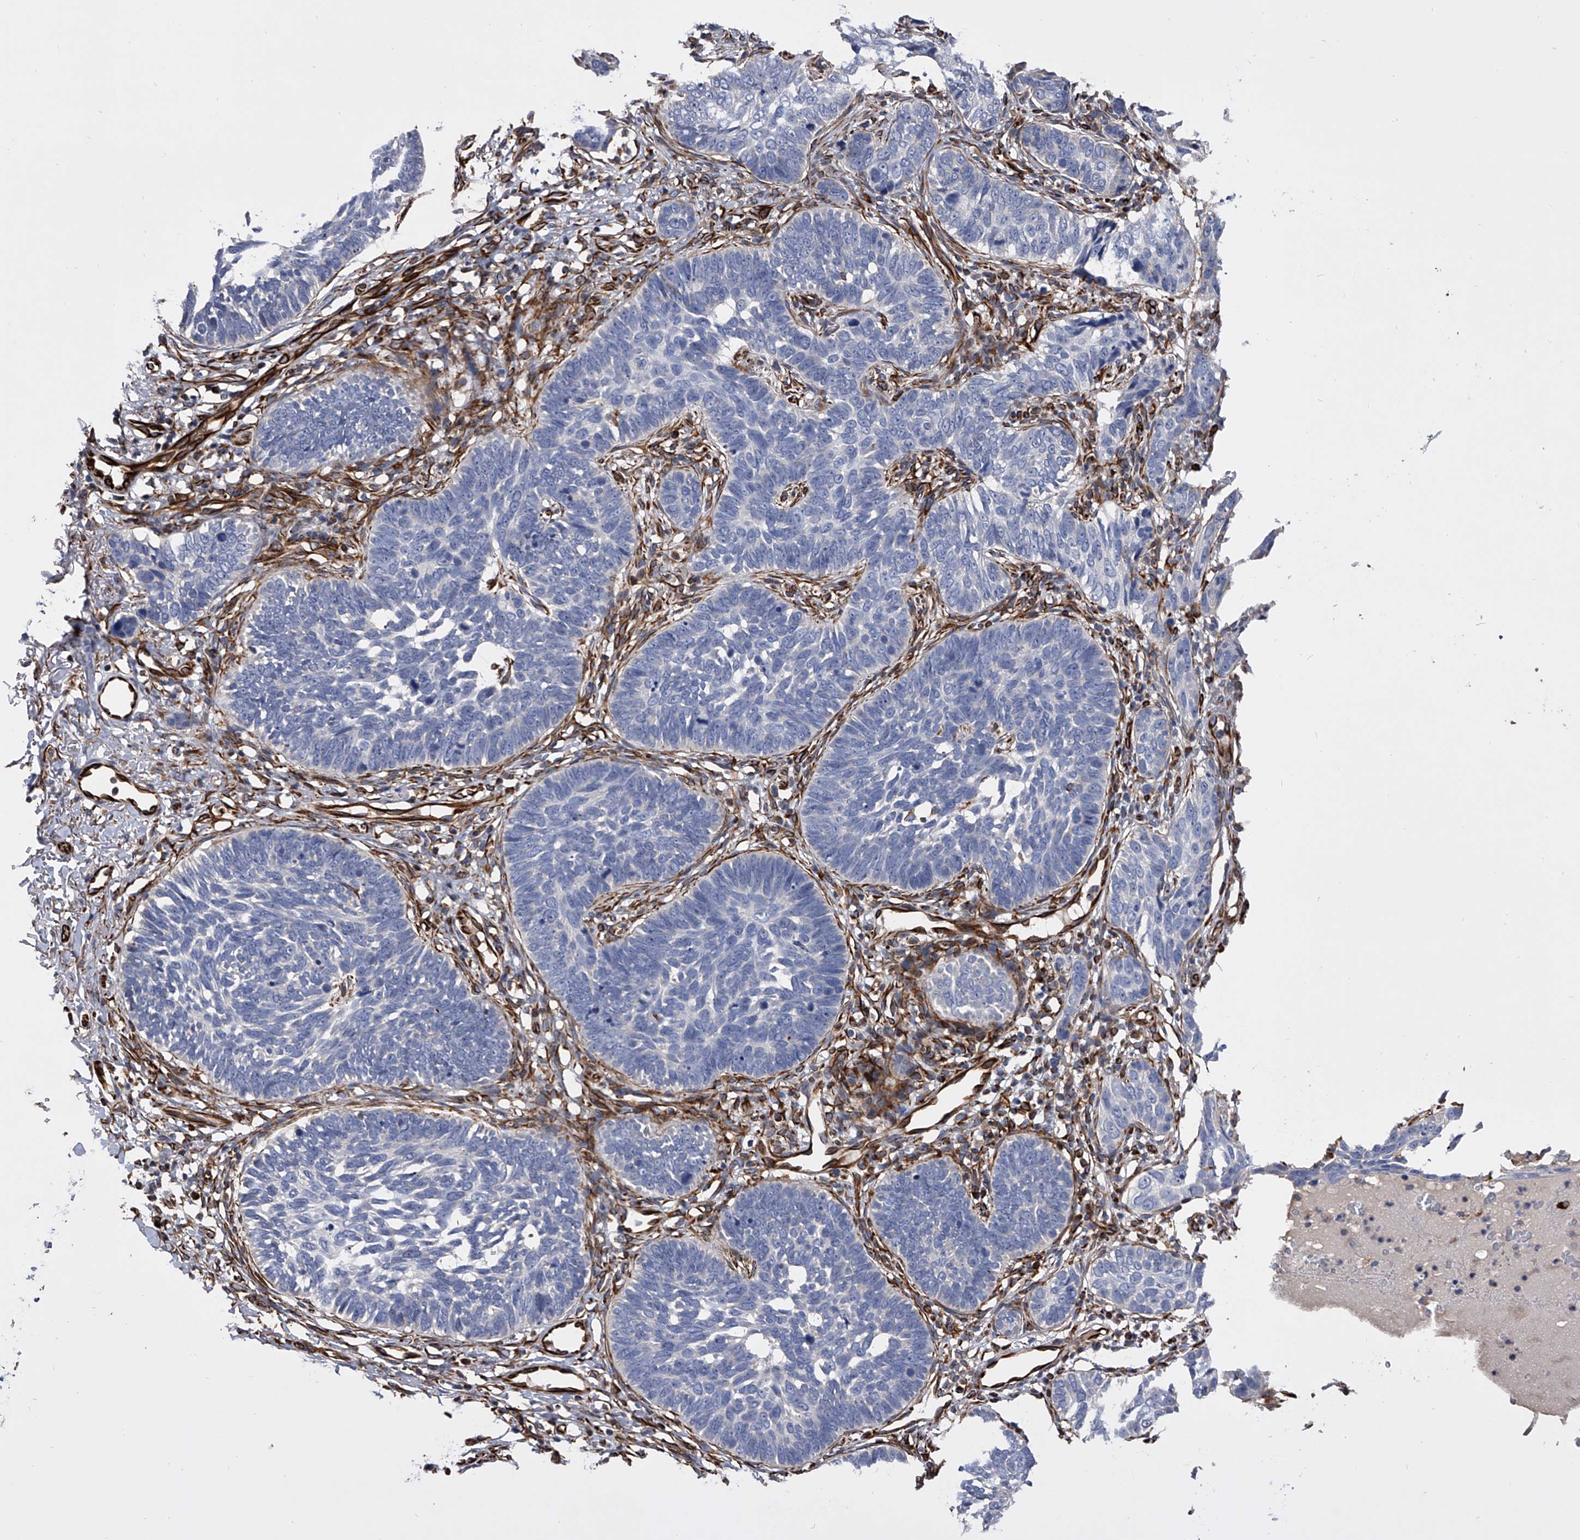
{"staining": {"intensity": "negative", "quantity": "none", "location": "none"}, "tissue": "skin cancer", "cell_type": "Tumor cells", "image_type": "cancer", "snomed": [{"axis": "morphology", "description": "Normal tissue, NOS"}, {"axis": "morphology", "description": "Basal cell carcinoma"}, {"axis": "topography", "description": "Skin"}], "caption": "Immunohistochemical staining of human skin basal cell carcinoma displays no significant staining in tumor cells.", "gene": "EFCAB7", "patient": {"sex": "male", "age": 77}}